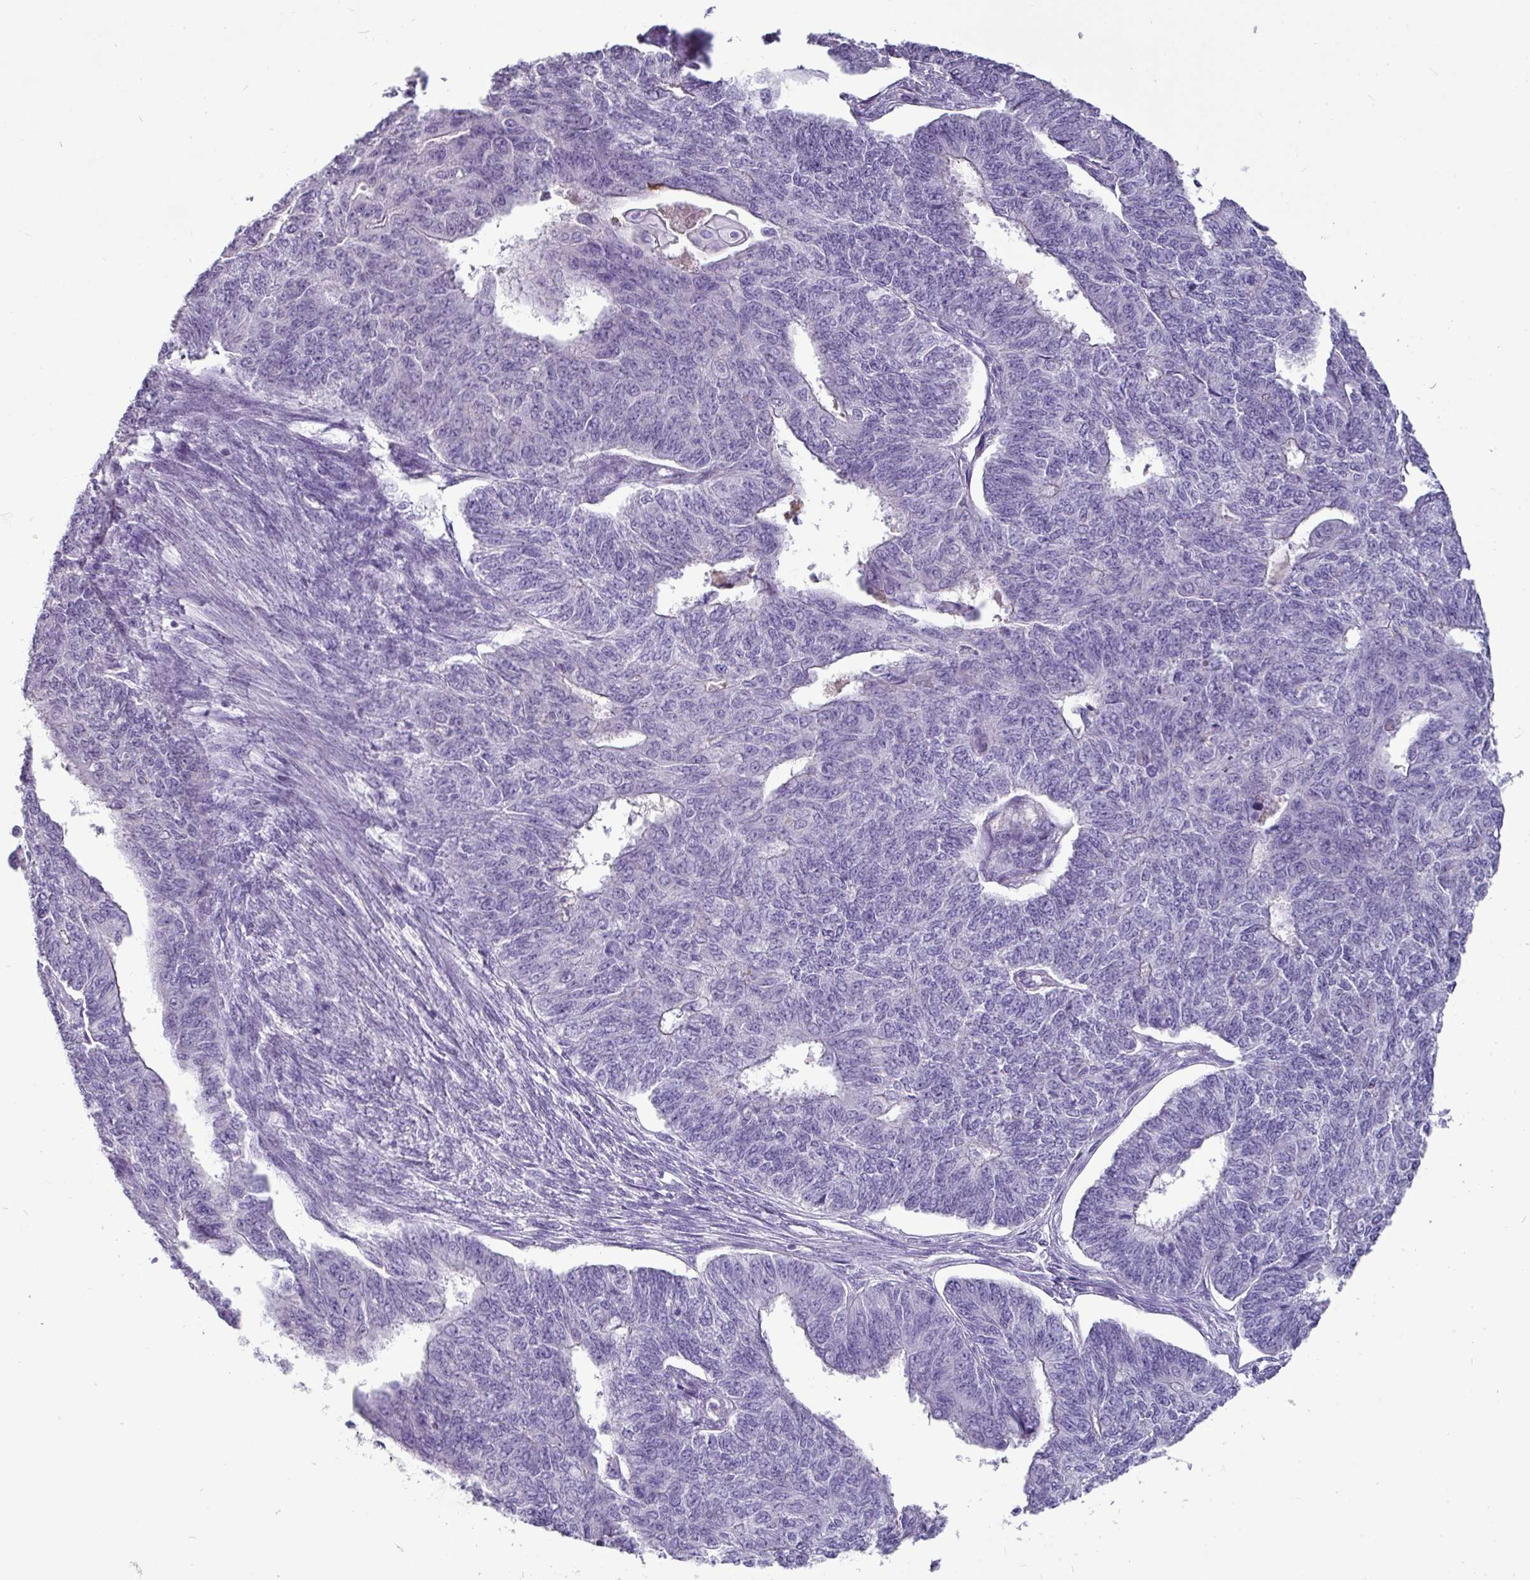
{"staining": {"intensity": "negative", "quantity": "none", "location": "none"}, "tissue": "endometrial cancer", "cell_type": "Tumor cells", "image_type": "cancer", "snomed": [{"axis": "morphology", "description": "Adenocarcinoma, NOS"}, {"axis": "topography", "description": "Endometrium"}], "caption": "Endometrial adenocarcinoma was stained to show a protein in brown. There is no significant staining in tumor cells. (Stains: DAB immunohistochemistry (IHC) with hematoxylin counter stain, Microscopy: brightfield microscopy at high magnification).", "gene": "GSTA3", "patient": {"sex": "female", "age": 32}}